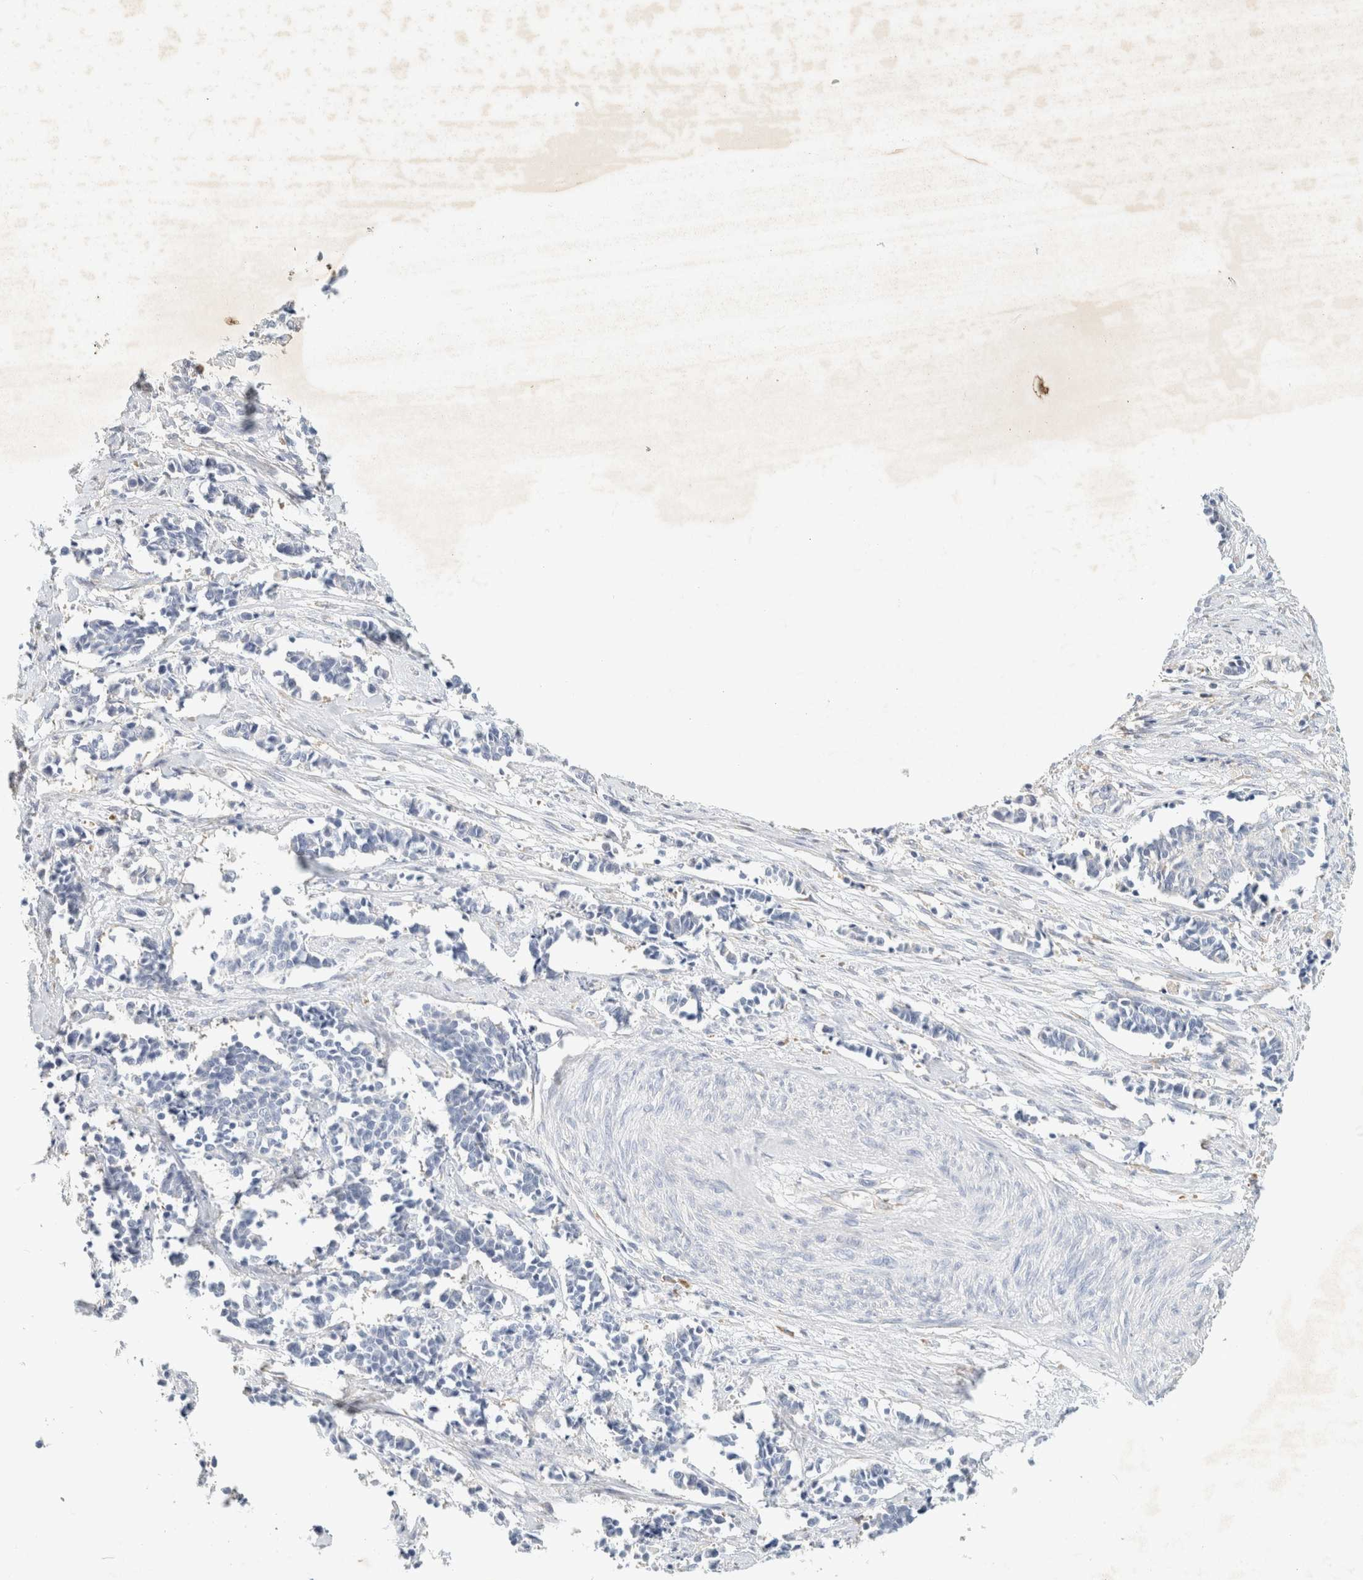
{"staining": {"intensity": "negative", "quantity": "none", "location": "none"}, "tissue": "cervical cancer", "cell_type": "Tumor cells", "image_type": "cancer", "snomed": [{"axis": "morphology", "description": "Normal tissue, NOS"}, {"axis": "morphology", "description": "Squamous cell carcinoma, NOS"}, {"axis": "topography", "description": "Cervix"}], "caption": "A high-resolution photomicrograph shows immunohistochemistry (IHC) staining of cervical cancer (squamous cell carcinoma), which reveals no significant positivity in tumor cells.", "gene": "NEFM", "patient": {"sex": "female", "age": 35}}